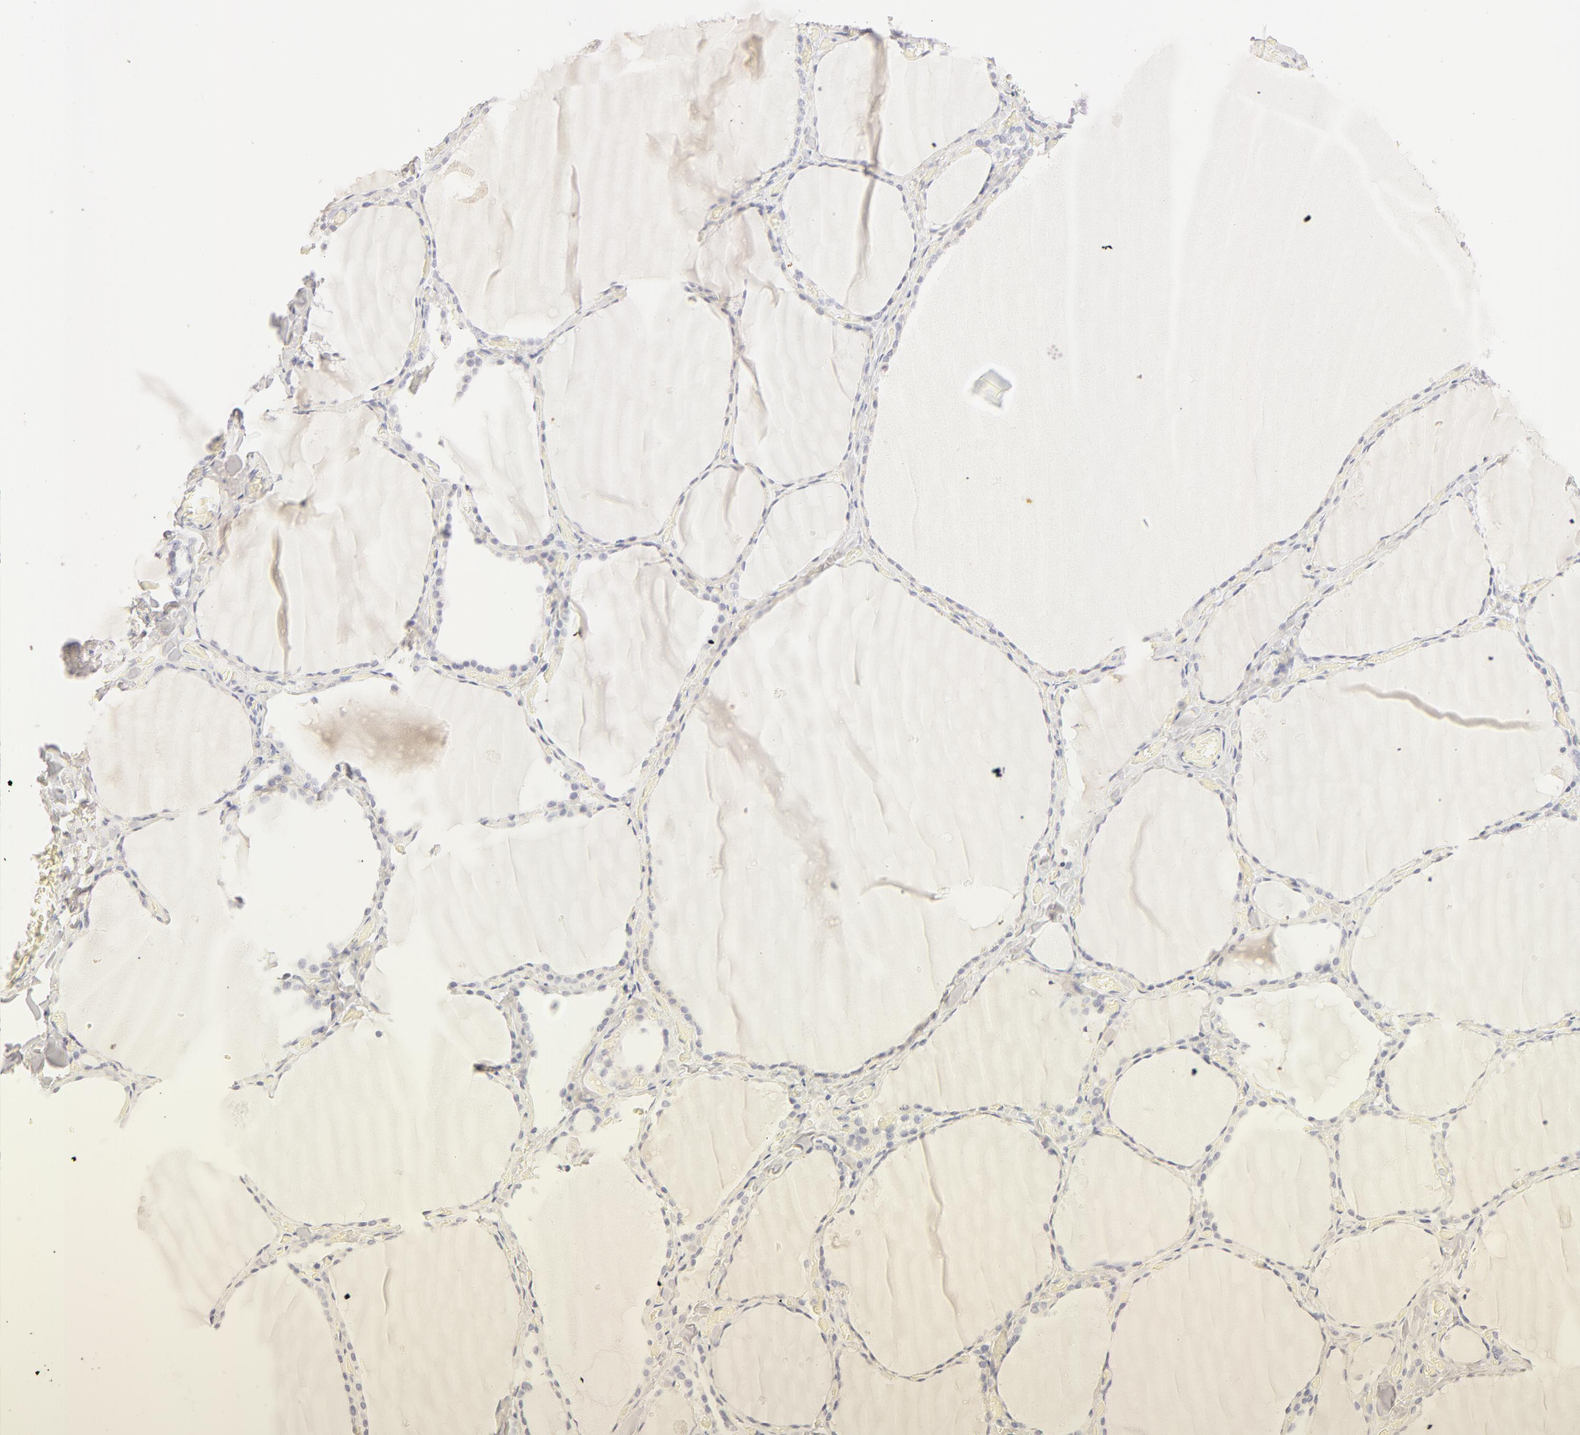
{"staining": {"intensity": "negative", "quantity": "none", "location": "none"}, "tissue": "thyroid gland", "cell_type": "Glandular cells", "image_type": "normal", "snomed": [{"axis": "morphology", "description": "Normal tissue, NOS"}, {"axis": "topography", "description": "Thyroid gland"}], "caption": "High magnification brightfield microscopy of unremarkable thyroid gland stained with DAB (brown) and counterstained with hematoxylin (blue): glandular cells show no significant positivity. (DAB (3,3'-diaminobenzidine) immunohistochemistry visualized using brightfield microscopy, high magnification).", "gene": "LGALS7B", "patient": {"sex": "male", "age": 34}}